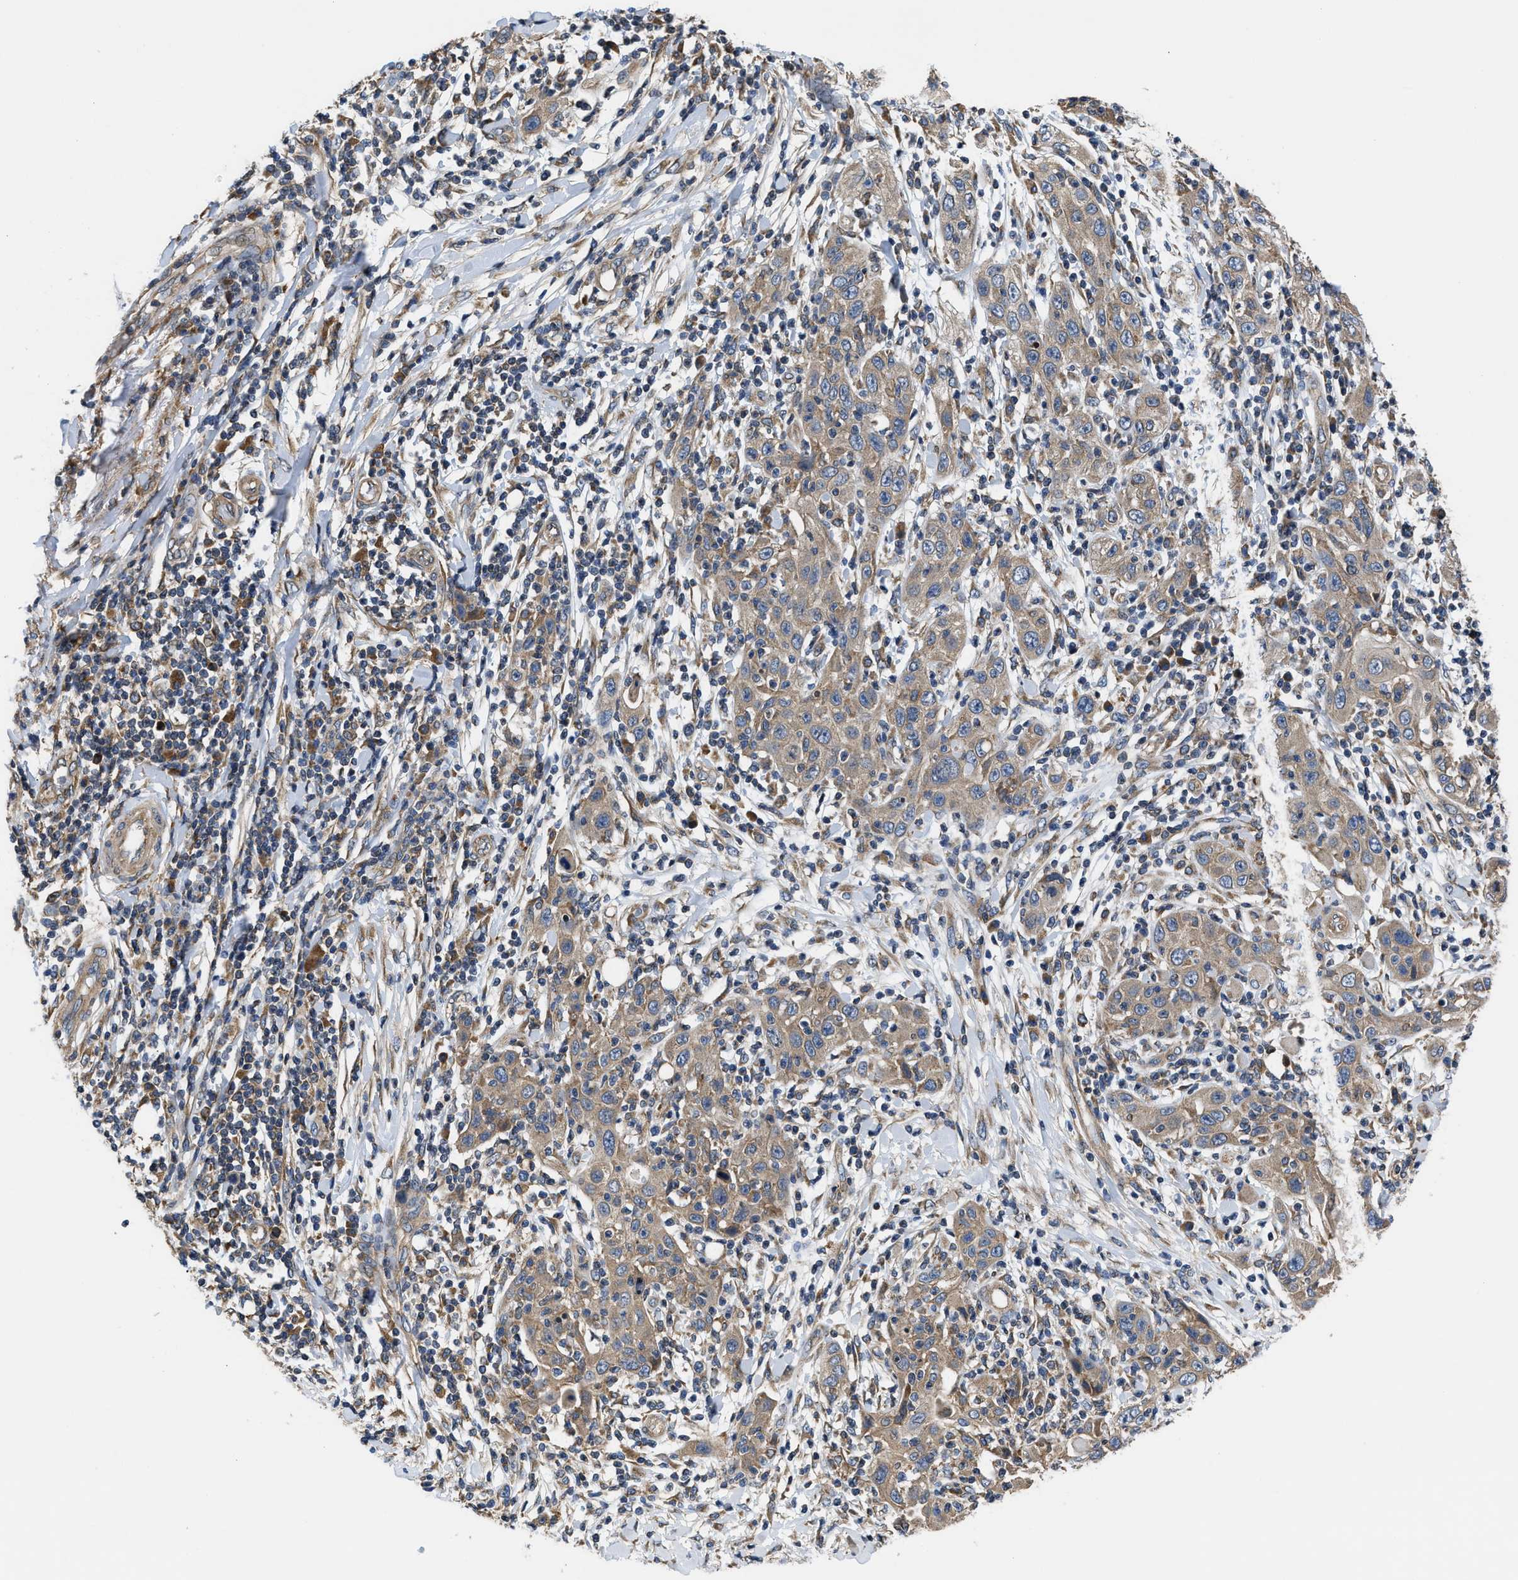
{"staining": {"intensity": "moderate", "quantity": ">75%", "location": "cytoplasmic/membranous"}, "tissue": "skin cancer", "cell_type": "Tumor cells", "image_type": "cancer", "snomed": [{"axis": "morphology", "description": "Squamous cell carcinoma, NOS"}, {"axis": "topography", "description": "Skin"}], "caption": "Tumor cells show moderate cytoplasmic/membranous expression in approximately >75% of cells in skin cancer. Immunohistochemistry stains the protein in brown and the nuclei are stained blue.", "gene": "CEP128", "patient": {"sex": "female", "age": 88}}